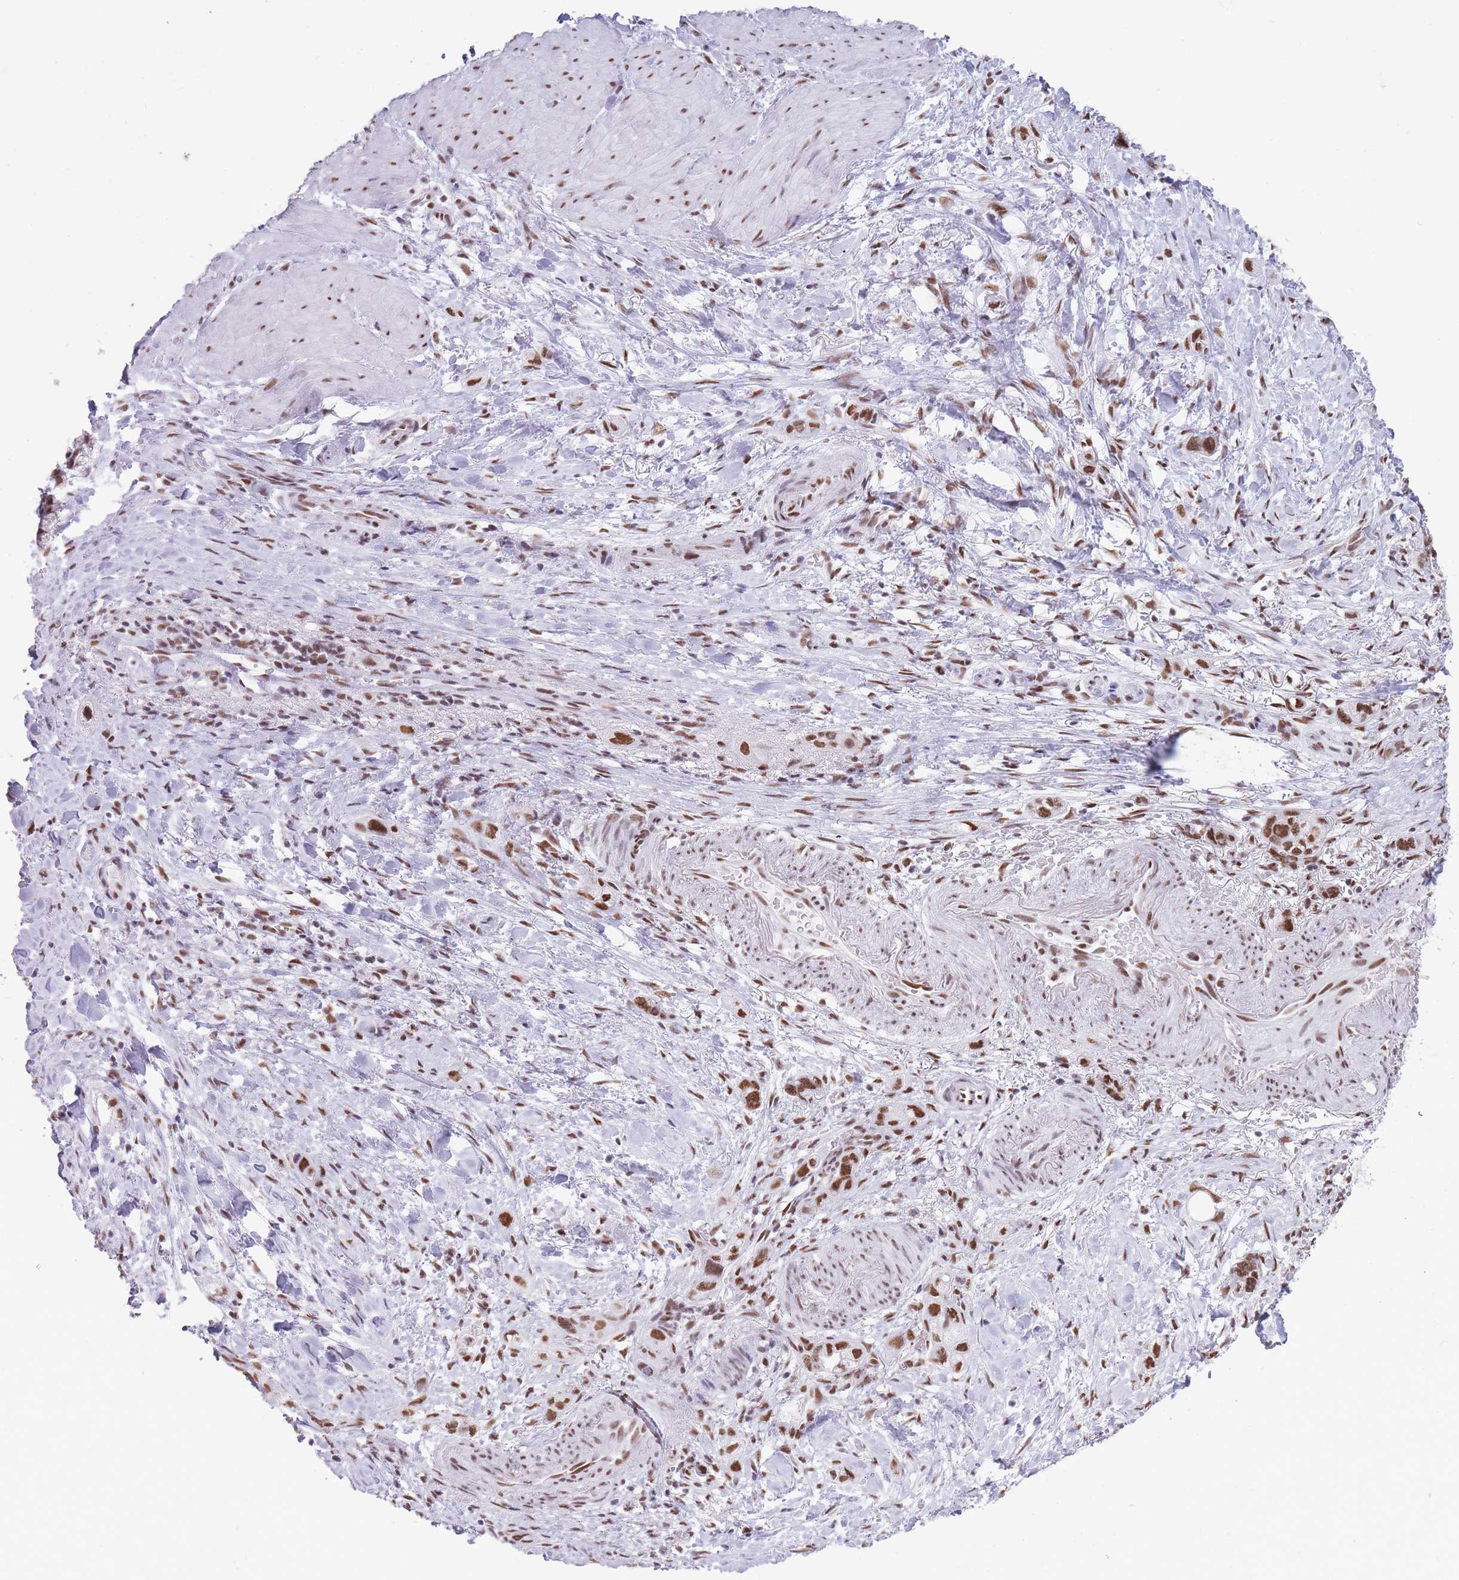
{"staining": {"intensity": "moderate", "quantity": ">75%", "location": "nuclear"}, "tissue": "stomach cancer", "cell_type": "Tumor cells", "image_type": "cancer", "snomed": [{"axis": "morphology", "description": "Adenocarcinoma, NOS"}, {"axis": "topography", "description": "Stomach"}, {"axis": "topography", "description": "Stomach, lower"}], "caption": "Stomach adenocarcinoma was stained to show a protein in brown. There is medium levels of moderate nuclear expression in approximately >75% of tumor cells.", "gene": "HNRNPUL1", "patient": {"sex": "female", "age": 48}}